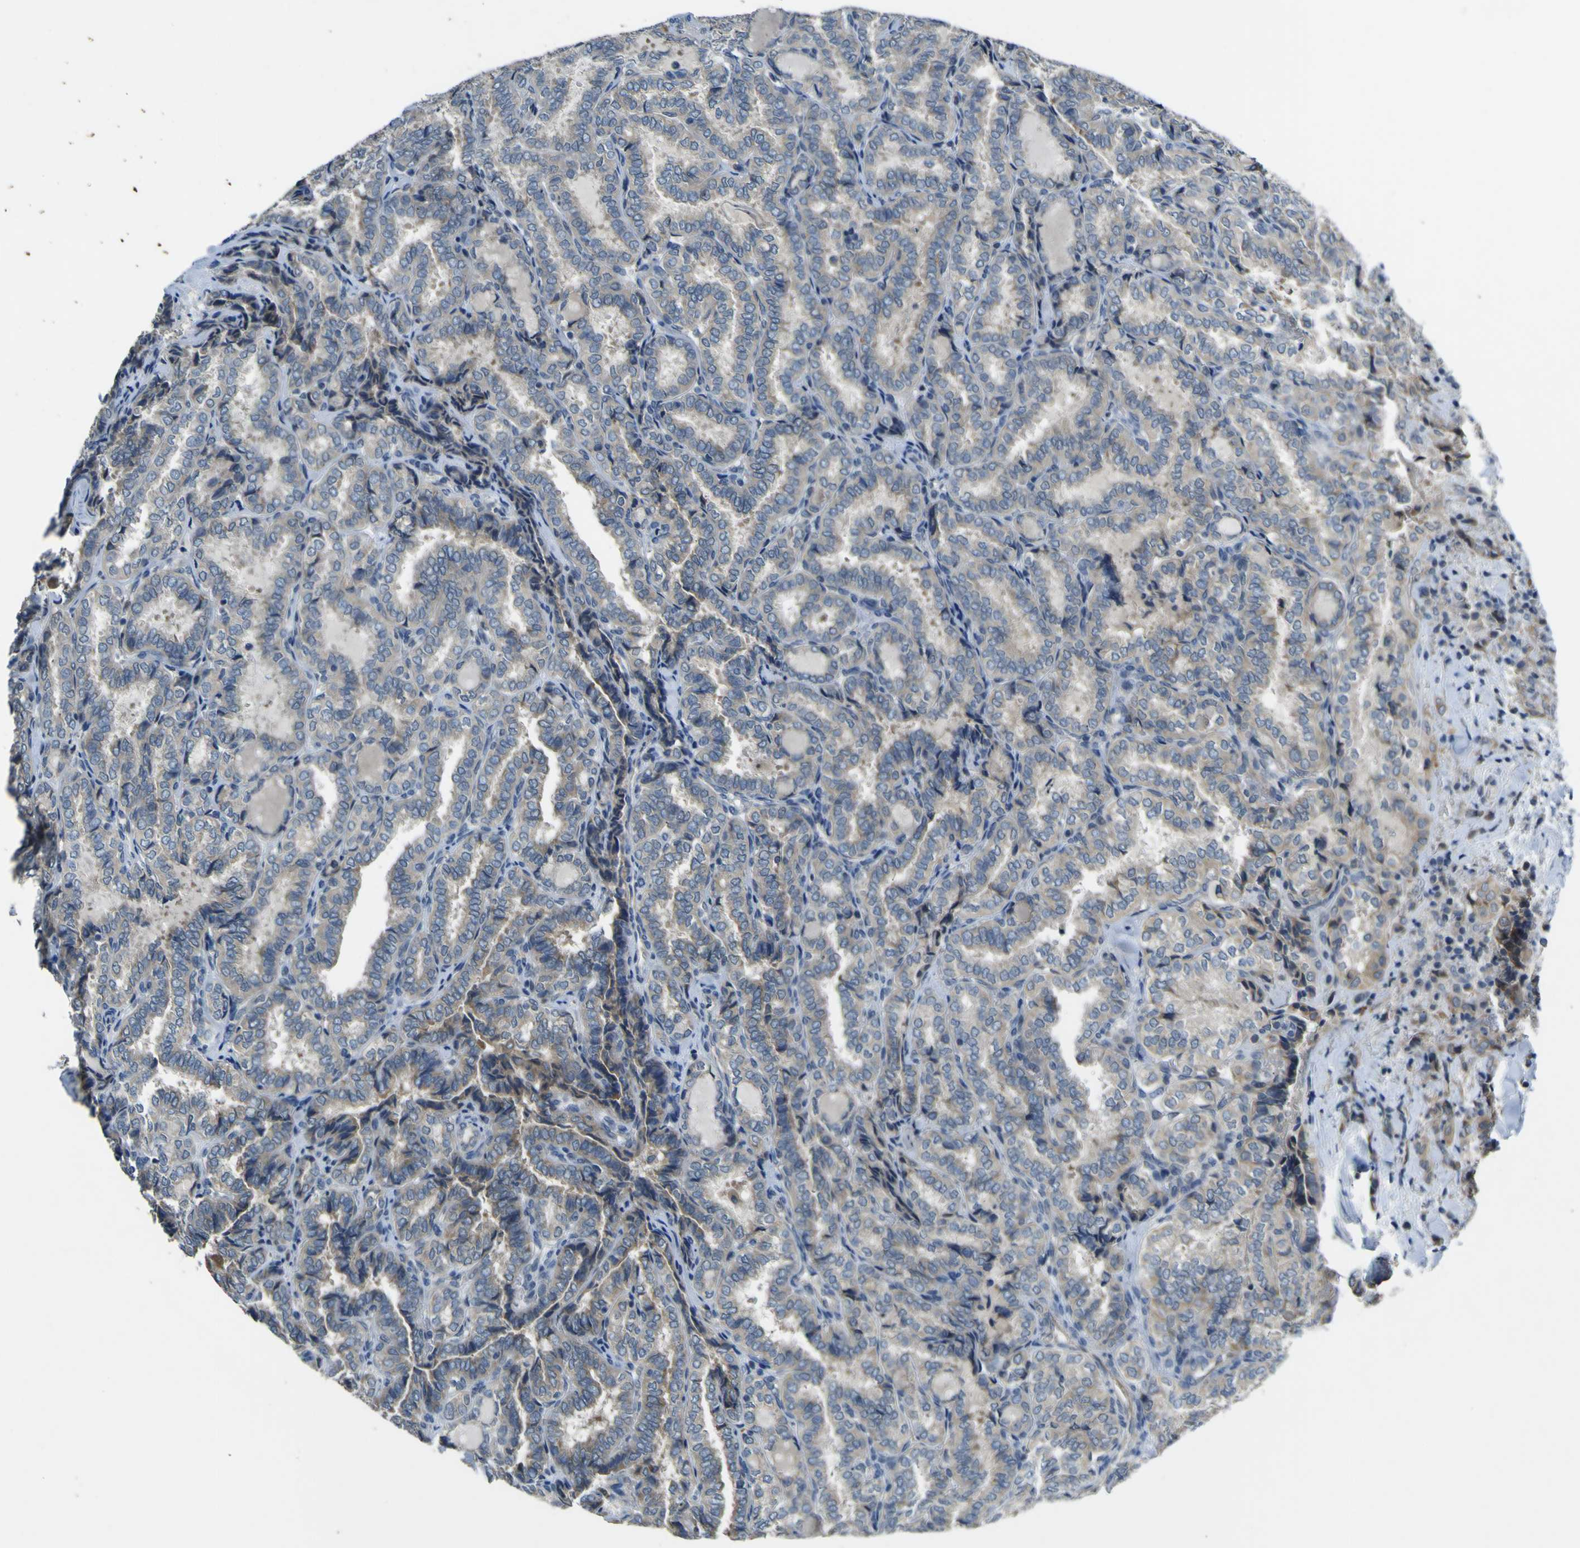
{"staining": {"intensity": "weak", "quantity": "<25%", "location": "cytoplasmic/membranous"}, "tissue": "thyroid cancer", "cell_type": "Tumor cells", "image_type": "cancer", "snomed": [{"axis": "morphology", "description": "Normal tissue, NOS"}, {"axis": "morphology", "description": "Papillary adenocarcinoma, NOS"}, {"axis": "topography", "description": "Thyroid gland"}], "caption": "Immunohistochemistry of human thyroid cancer (papillary adenocarcinoma) reveals no expression in tumor cells.", "gene": "LDLR", "patient": {"sex": "female", "age": 30}}